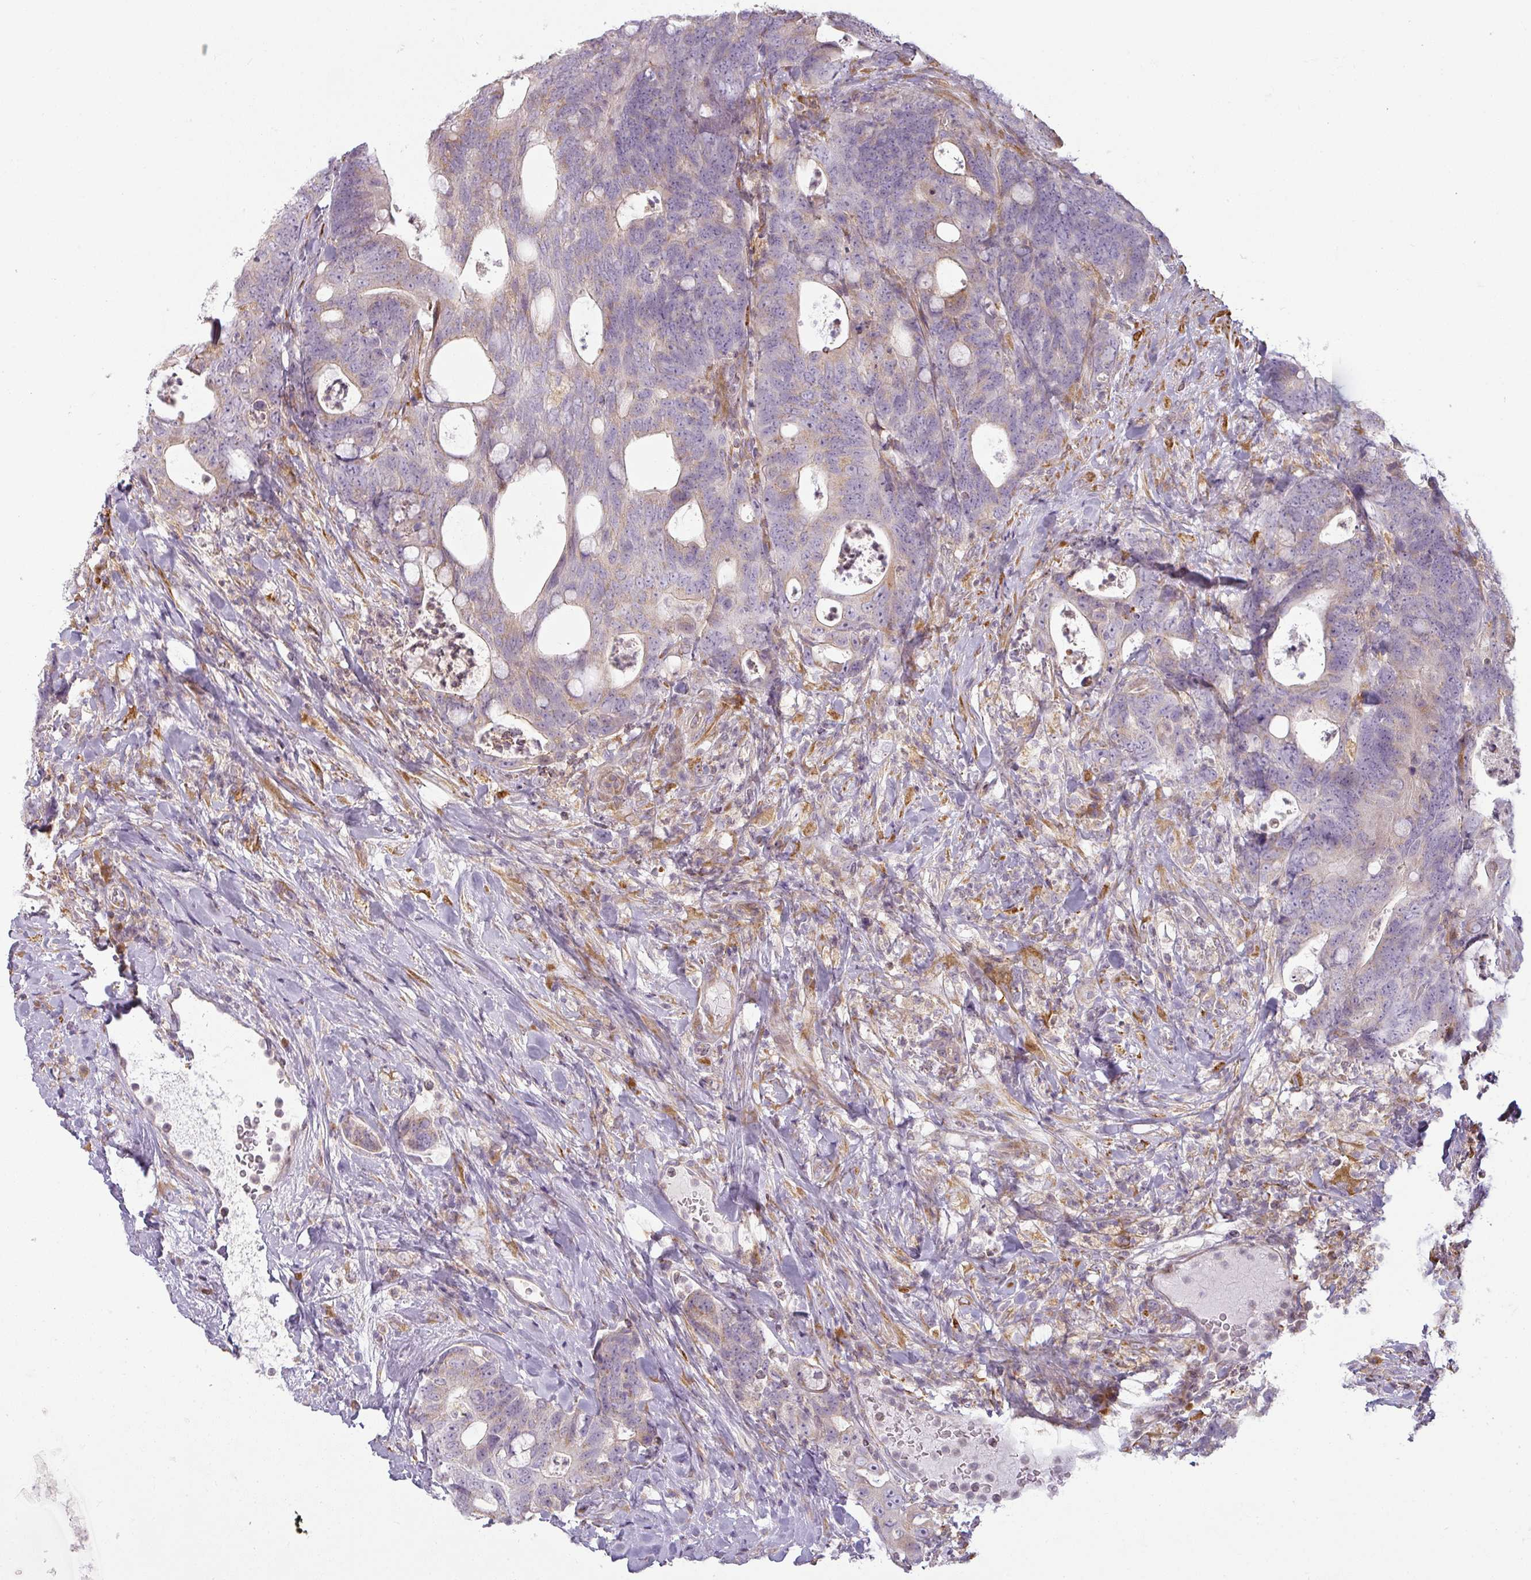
{"staining": {"intensity": "weak", "quantity": "<25%", "location": "cytoplasmic/membranous"}, "tissue": "colorectal cancer", "cell_type": "Tumor cells", "image_type": "cancer", "snomed": [{"axis": "morphology", "description": "Adenocarcinoma, NOS"}, {"axis": "topography", "description": "Colon"}], "caption": "This is a photomicrograph of IHC staining of colorectal cancer, which shows no staining in tumor cells. The staining was performed using DAB to visualize the protein expression in brown, while the nuclei were stained in blue with hematoxylin (Magnification: 20x).", "gene": "CCDC144A", "patient": {"sex": "female", "age": 82}}